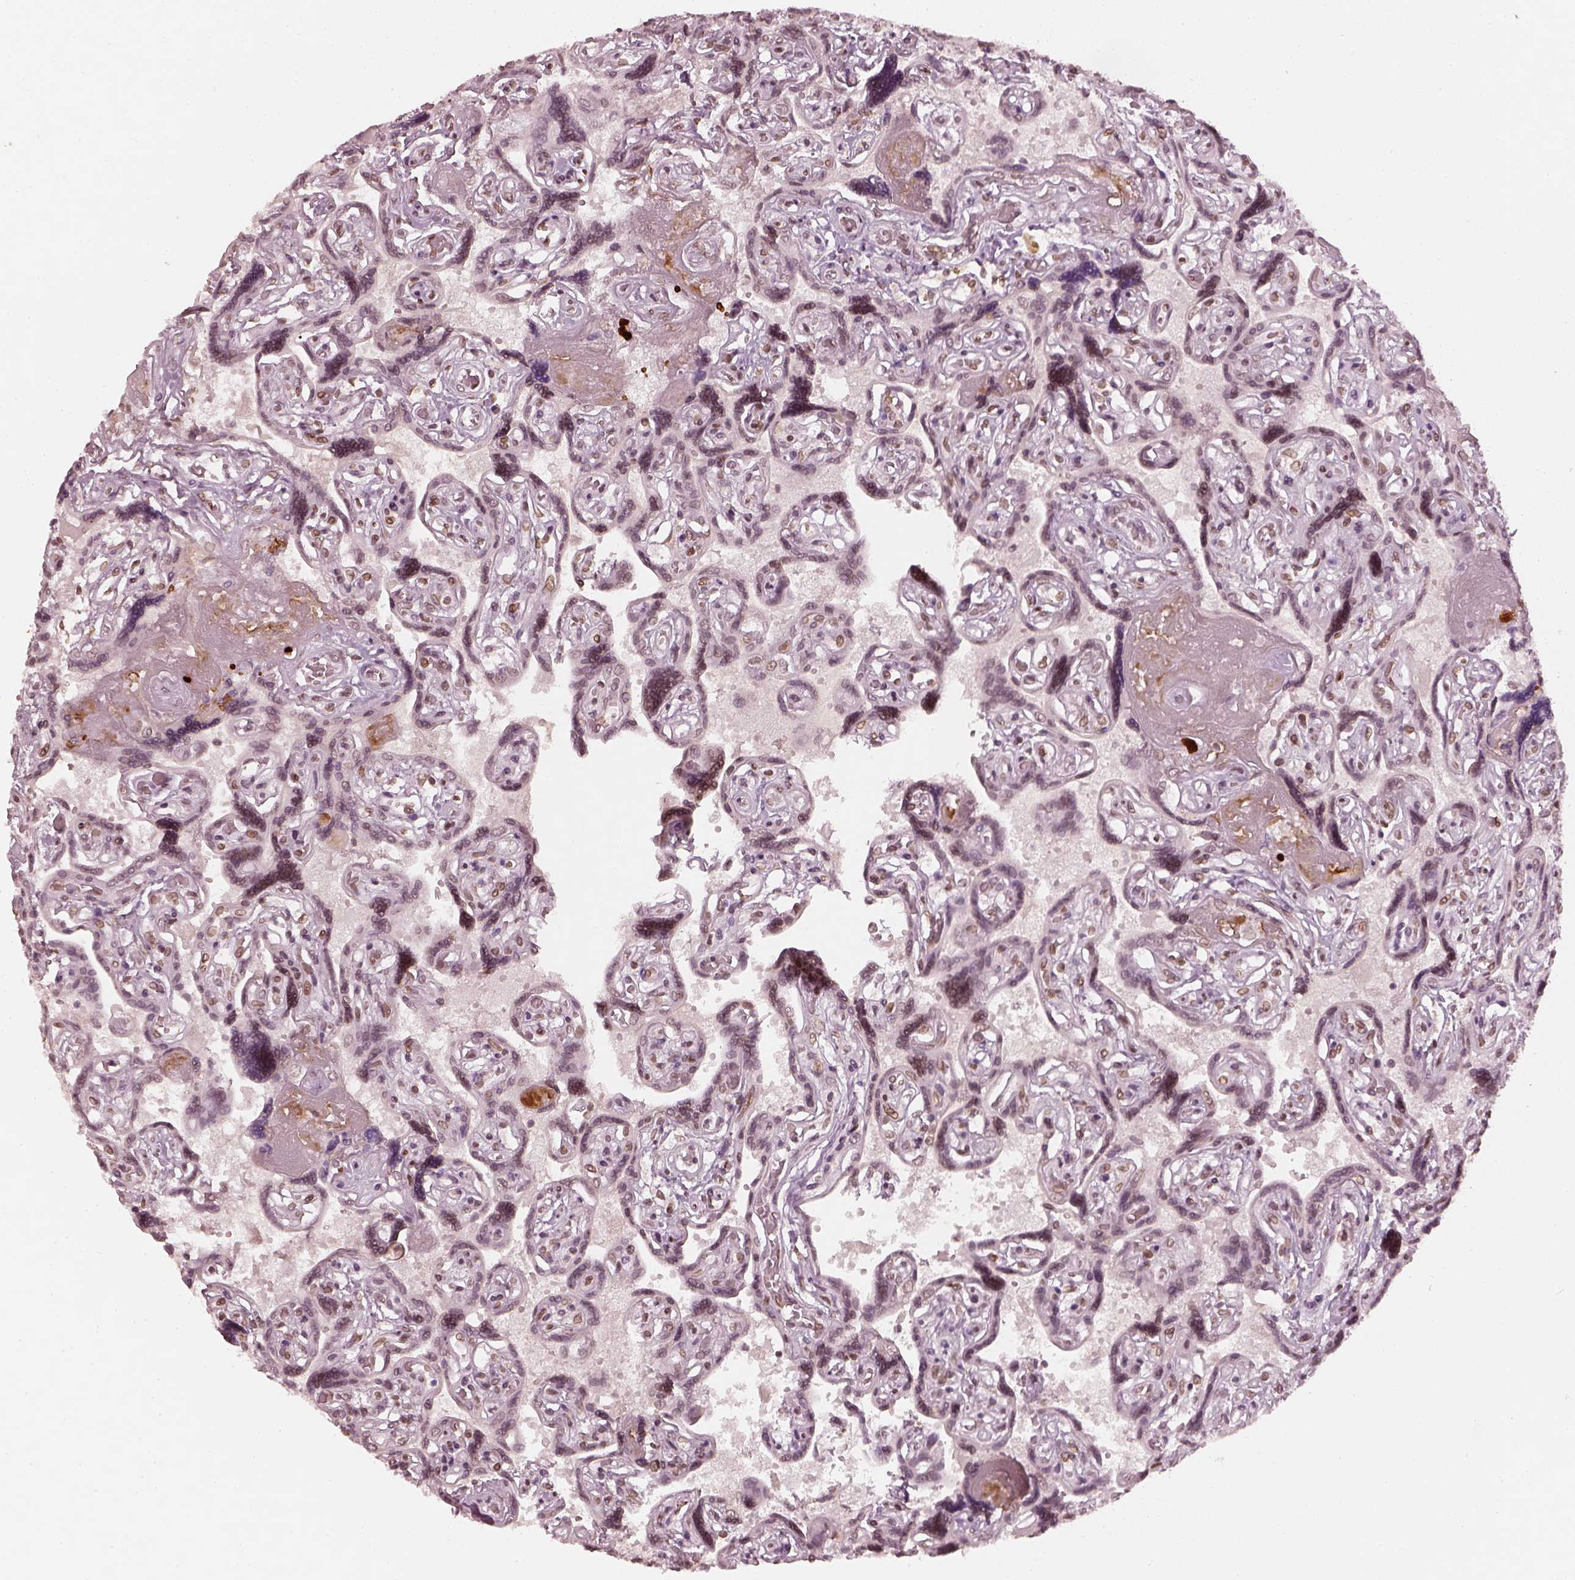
{"staining": {"intensity": "moderate", "quantity": ">75%", "location": "cytoplasmic/membranous,nuclear"}, "tissue": "placenta", "cell_type": "Decidual cells", "image_type": "normal", "snomed": [{"axis": "morphology", "description": "Normal tissue, NOS"}, {"axis": "topography", "description": "Placenta"}], "caption": "Immunohistochemical staining of unremarkable placenta shows medium levels of moderate cytoplasmic/membranous,nuclear expression in approximately >75% of decidual cells.", "gene": "DCAF12", "patient": {"sex": "female", "age": 32}}